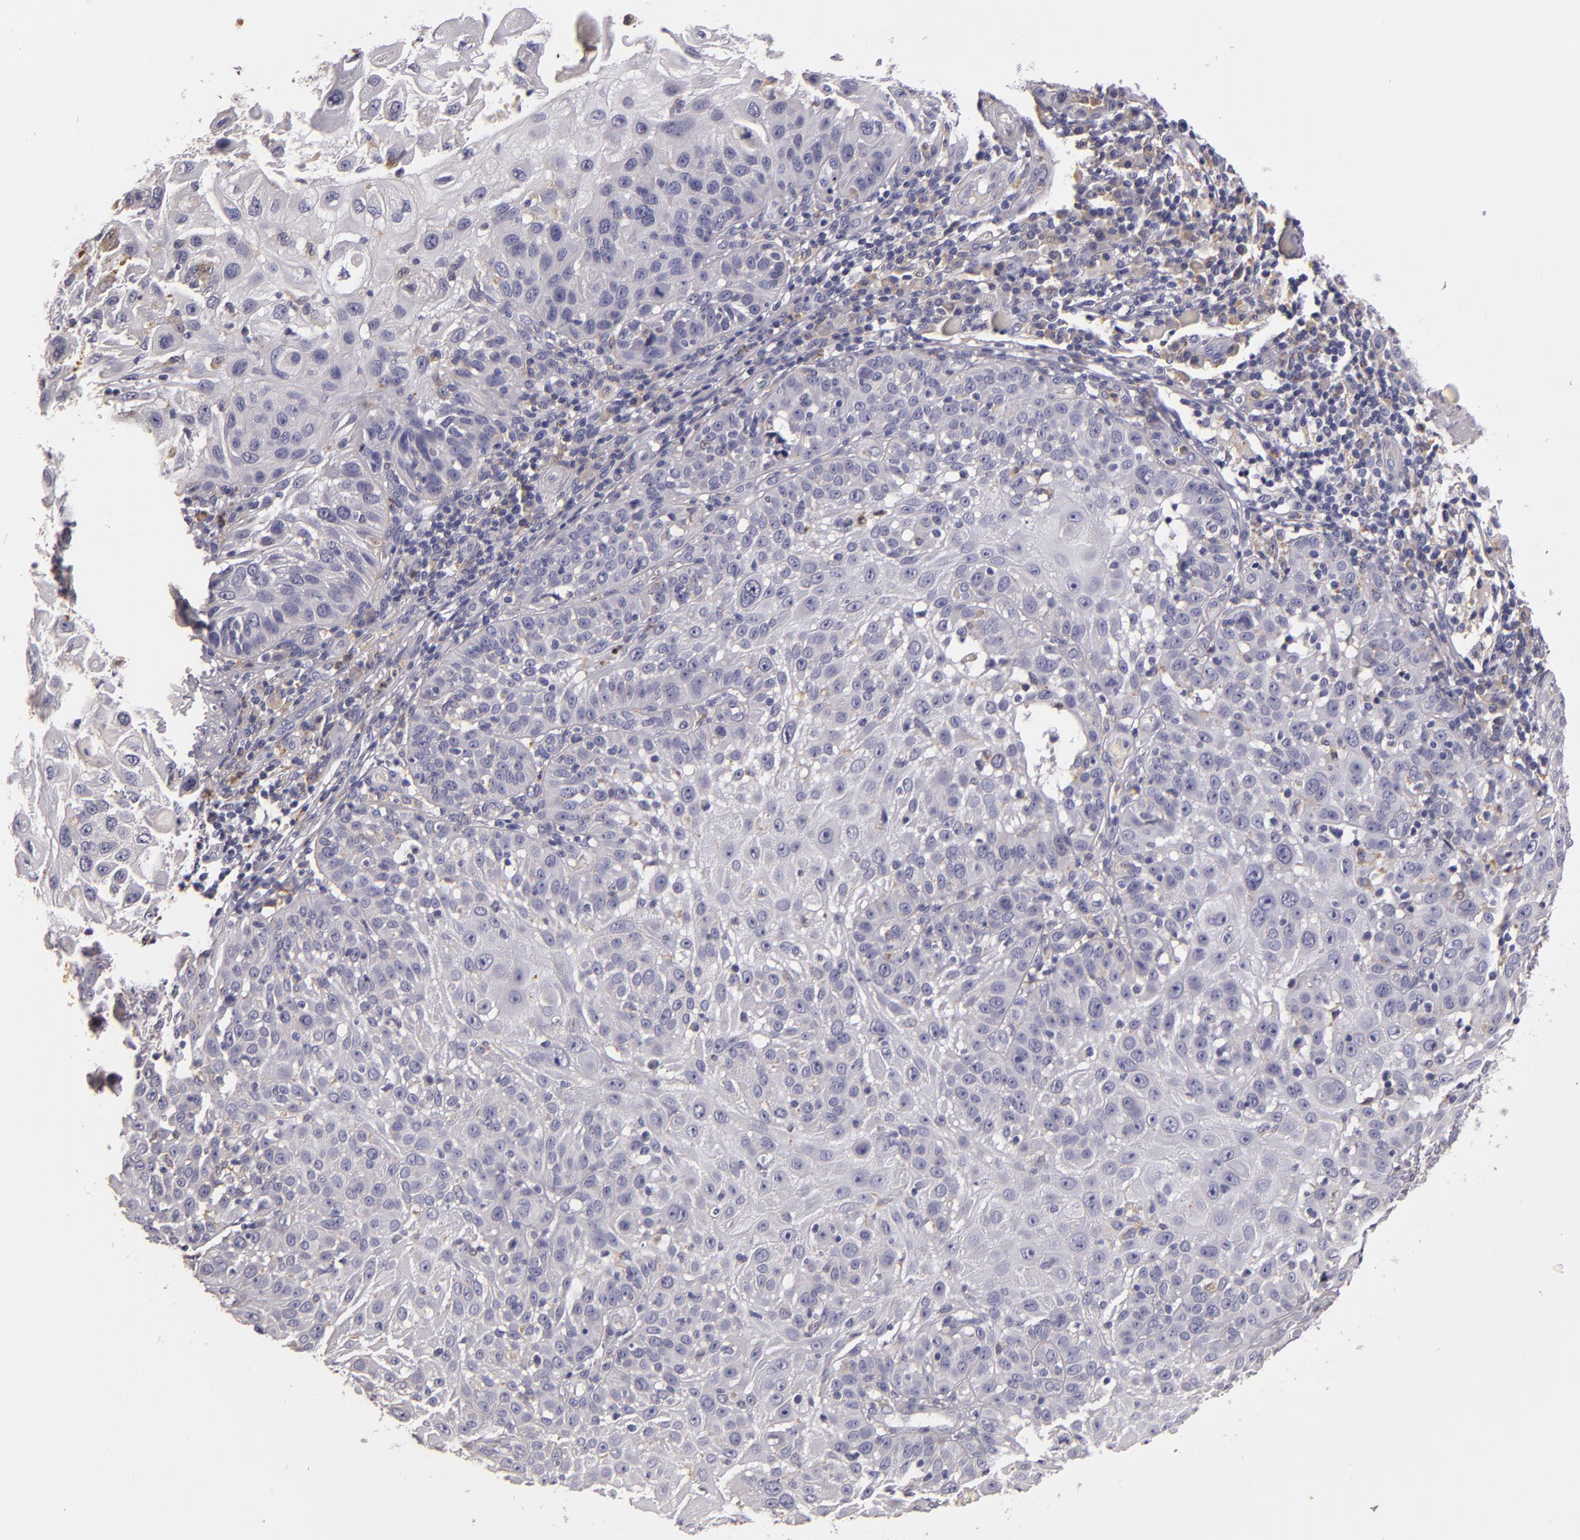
{"staining": {"intensity": "negative", "quantity": "none", "location": "none"}, "tissue": "skin cancer", "cell_type": "Tumor cells", "image_type": "cancer", "snomed": [{"axis": "morphology", "description": "Squamous cell carcinoma, NOS"}, {"axis": "topography", "description": "Skin"}], "caption": "High magnification brightfield microscopy of skin cancer (squamous cell carcinoma) stained with DAB (3,3'-diaminobenzidine) (brown) and counterstained with hematoxylin (blue): tumor cells show no significant staining. (DAB (3,3'-diaminobenzidine) immunohistochemistry with hematoxylin counter stain).", "gene": "TLR8", "patient": {"sex": "female", "age": 89}}